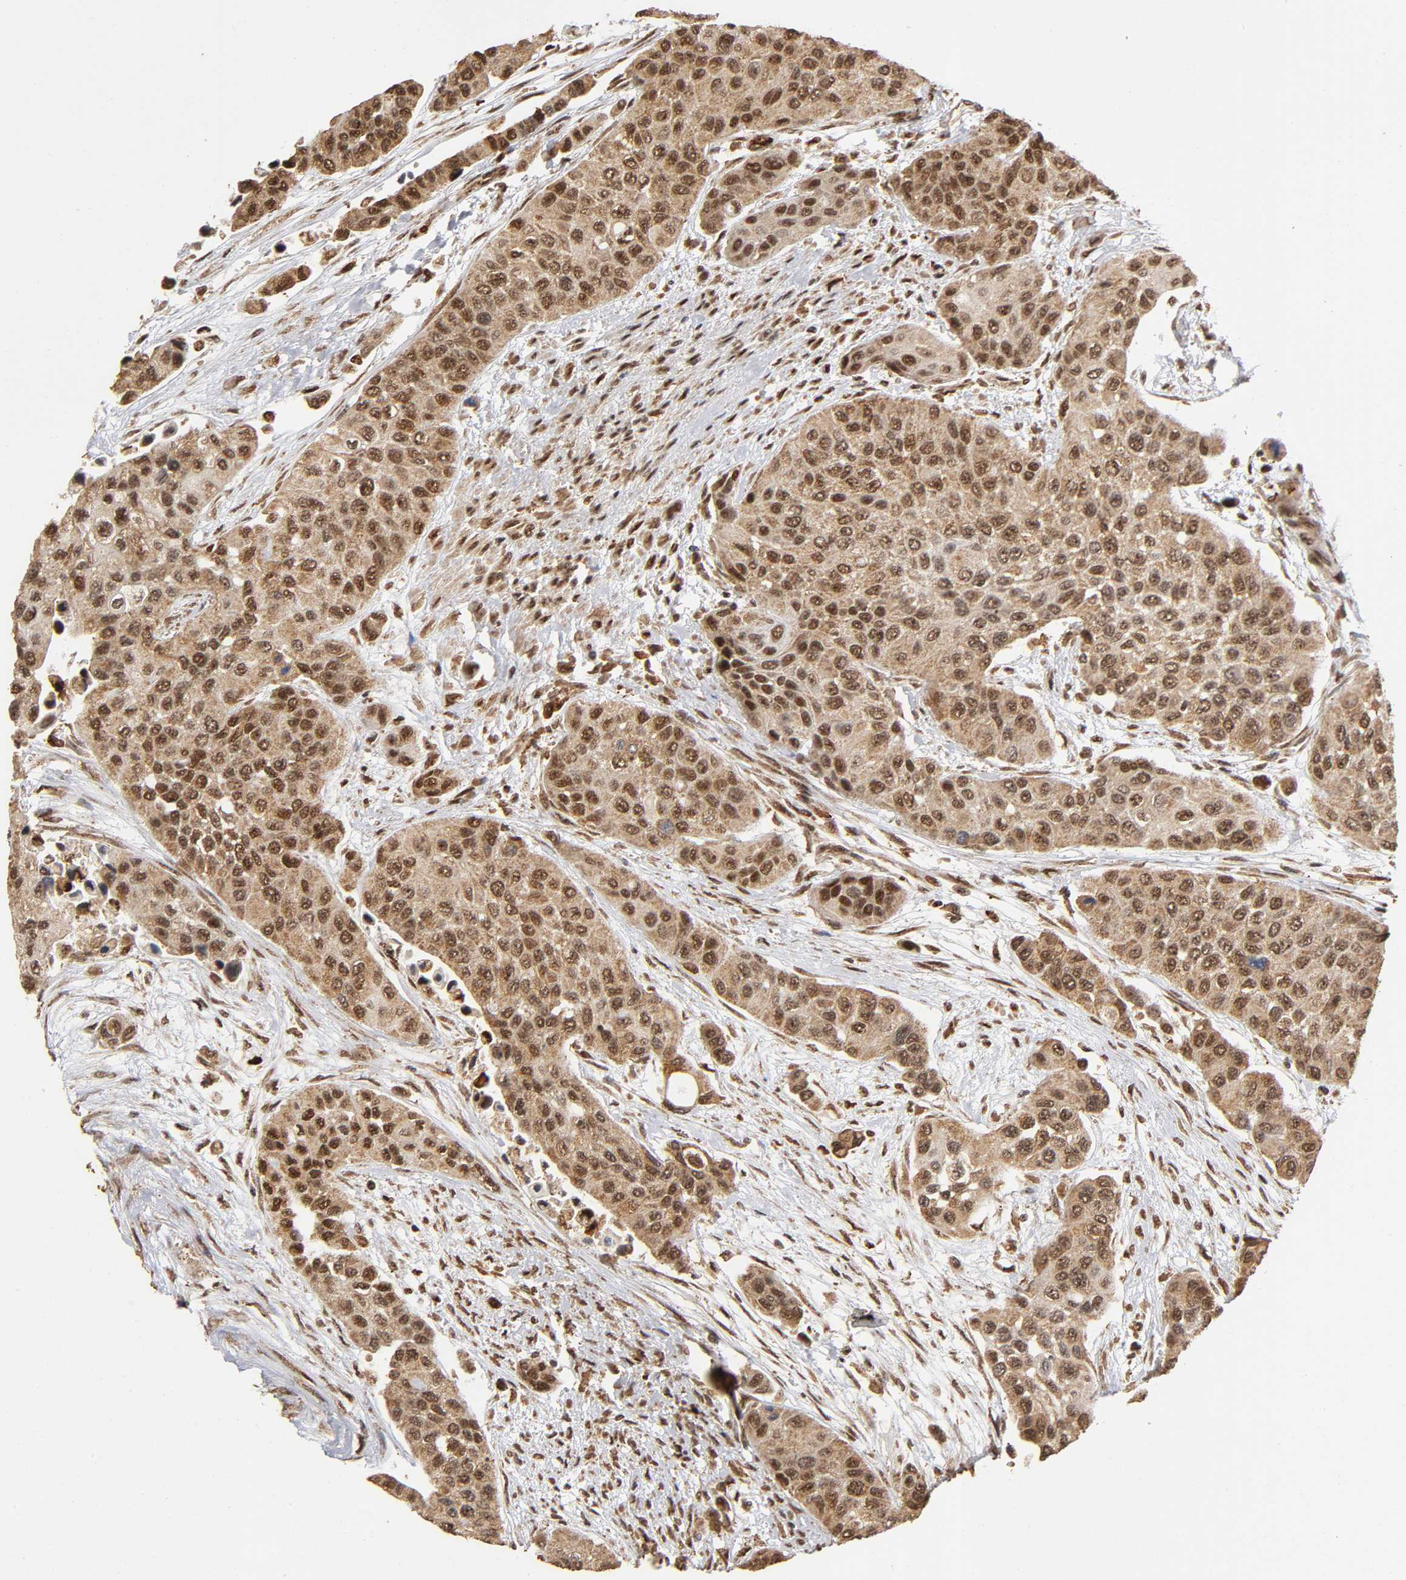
{"staining": {"intensity": "strong", "quantity": ">75%", "location": "cytoplasmic/membranous,nuclear"}, "tissue": "urothelial cancer", "cell_type": "Tumor cells", "image_type": "cancer", "snomed": [{"axis": "morphology", "description": "Urothelial carcinoma, High grade"}, {"axis": "topography", "description": "Urinary bladder"}], "caption": "Protein staining of urothelial cancer tissue displays strong cytoplasmic/membranous and nuclear expression in approximately >75% of tumor cells.", "gene": "RNF122", "patient": {"sex": "female", "age": 56}}